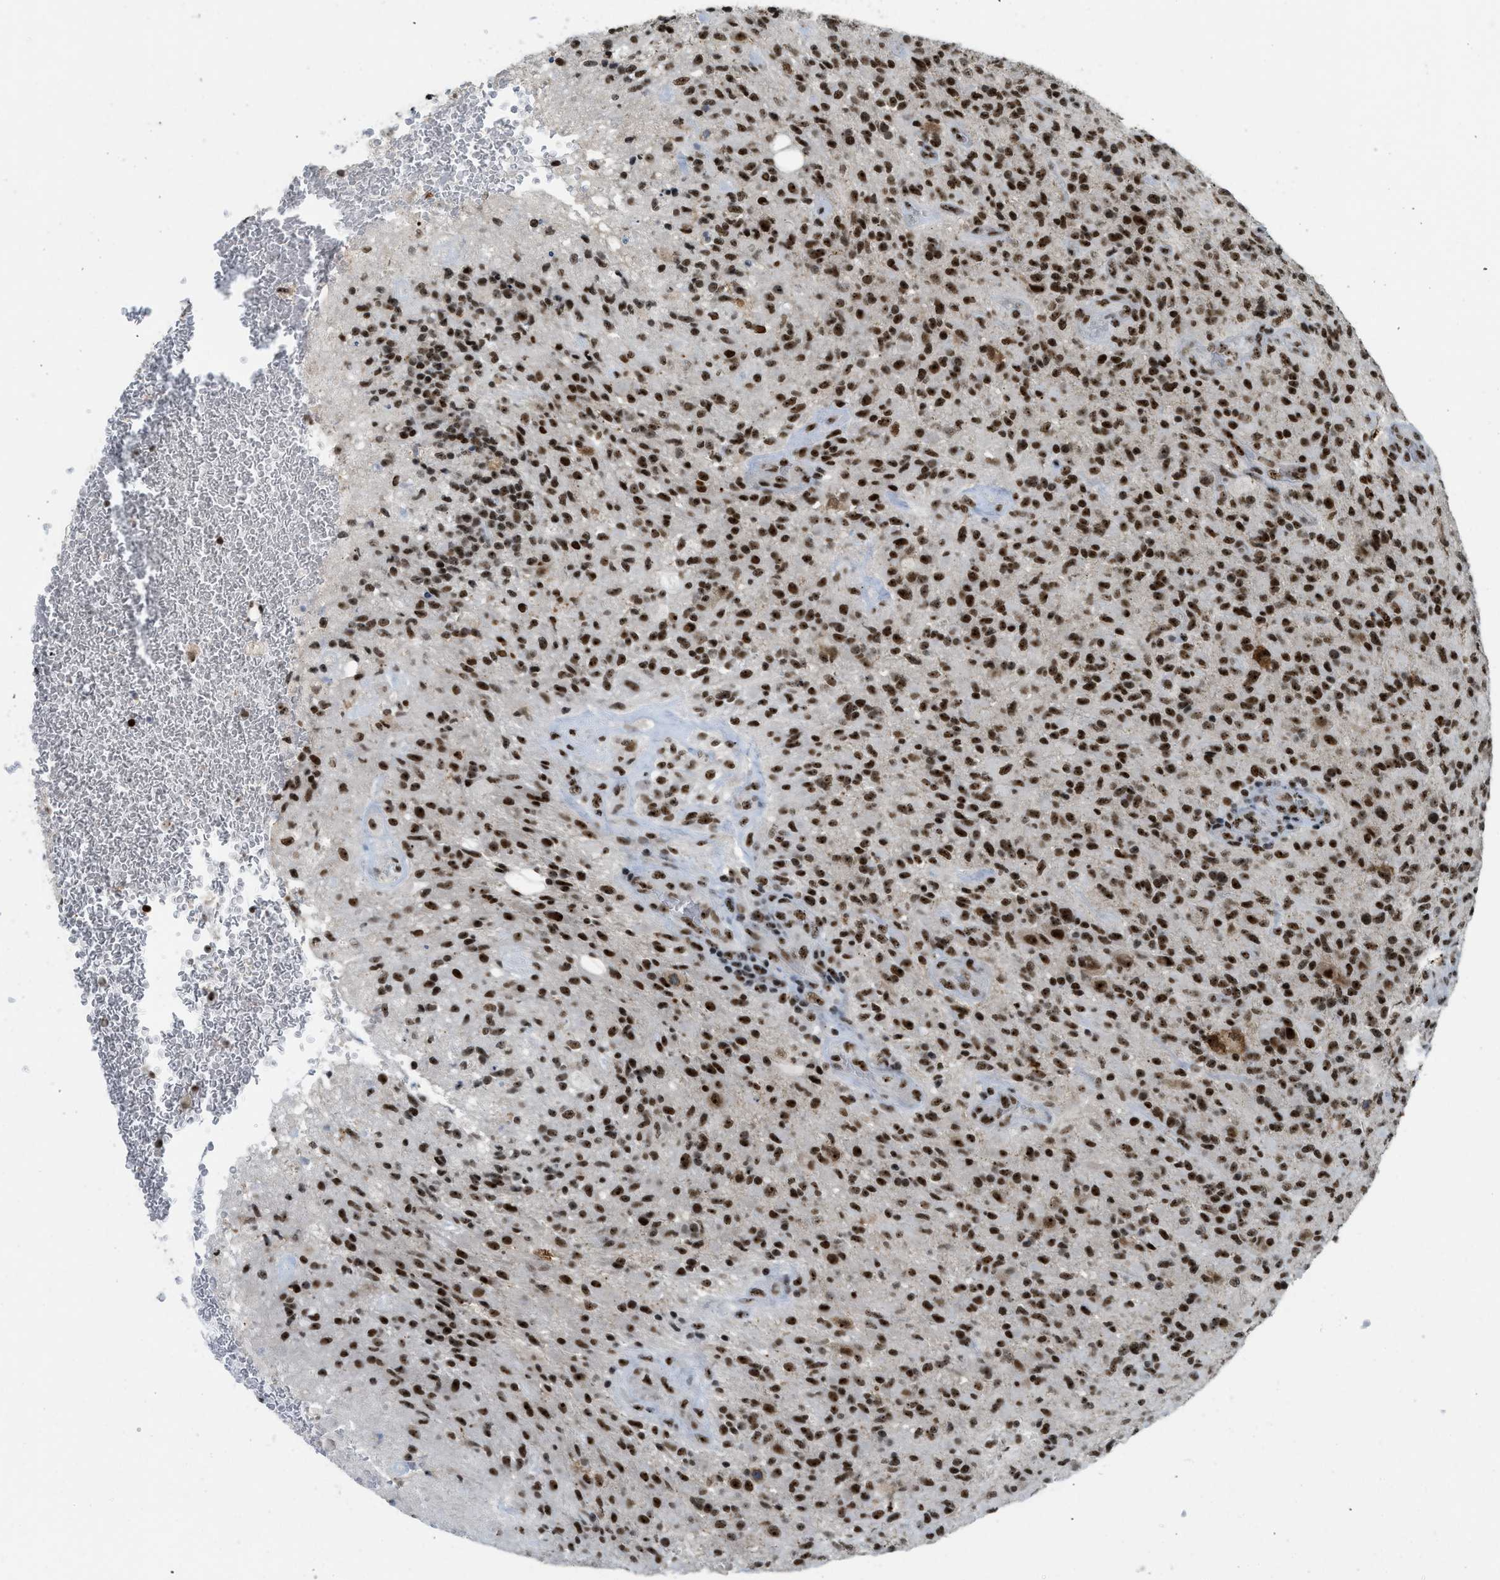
{"staining": {"intensity": "strong", "quantity": ">75%", "location": "nuclear"}, "tissue": "glioma", "cell_type": "Tumor cells", "image_type": "cancer", "snomed": [{"axis": "morphology", "description": "Glioma, malignant, High grade"}, {"axis": "topography", "description": "Brain"}], "caption": "Human glioma stained for a protein (brown) exhibits strong nuclear positive staining in approximately >75% of tumor cells.", "gene": "URB1", "patient": {"sex": "male", "age": 71}}